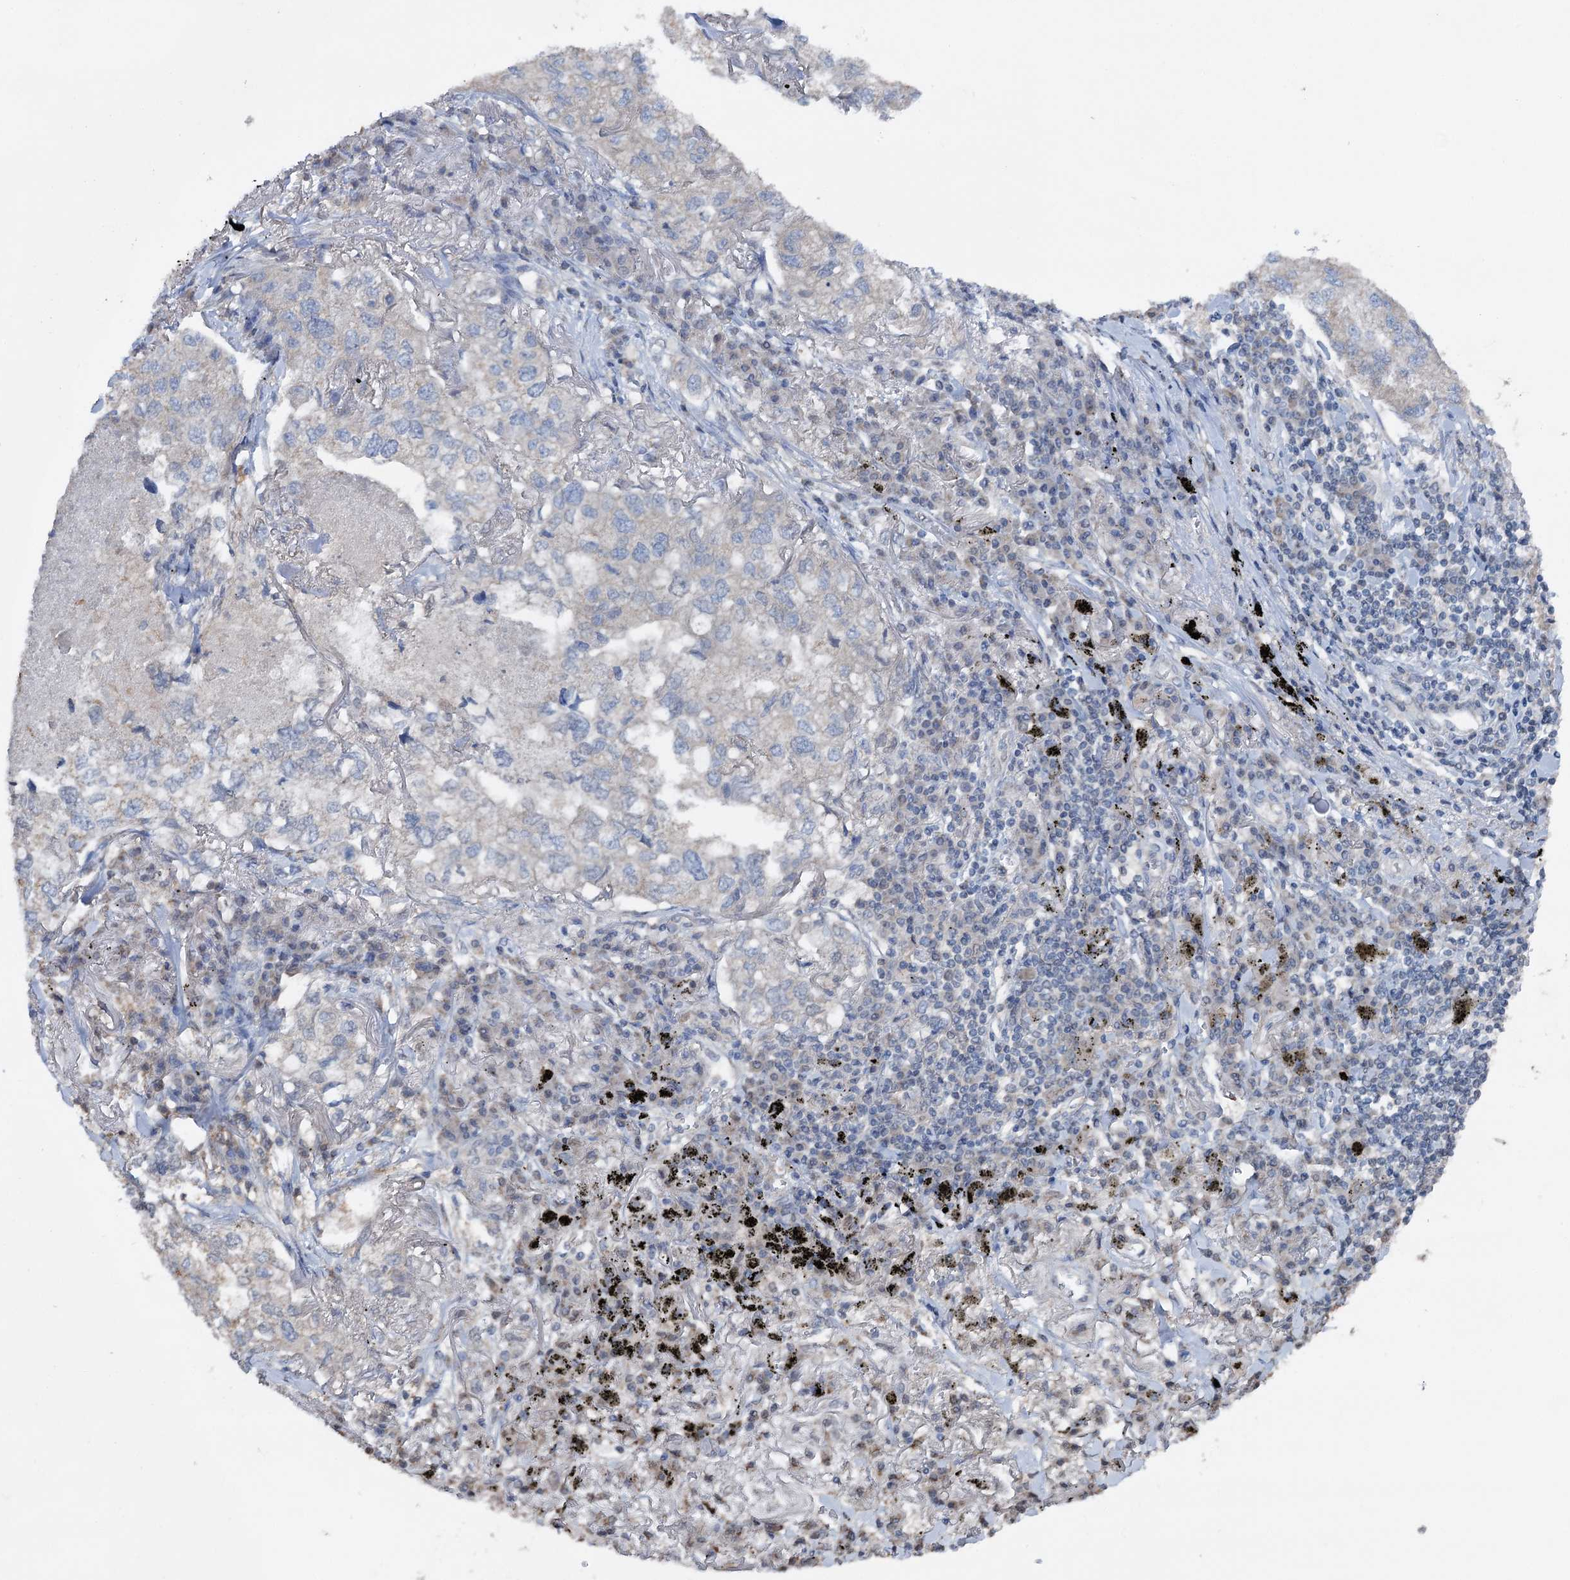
{"staining": {"intensity": "weak", "quantity": "<25%", "location": "cytoplasmic/membranous"}, "tissue": "lung cancer", "cell_type": "Tumor cells", "image_type": "cancer", "snomed": [{"axis": "morphology", "description": "Adenocarcinoma, NOS"}, {"axis": "topography", "description": "Lung"}], "caption": "Lung adenocarcinoma was stained to show a protein in brown. There is no significant expression in tumor cells.", "gene": "ARL13A", "patient": {"sex": "male", "age": 65}}